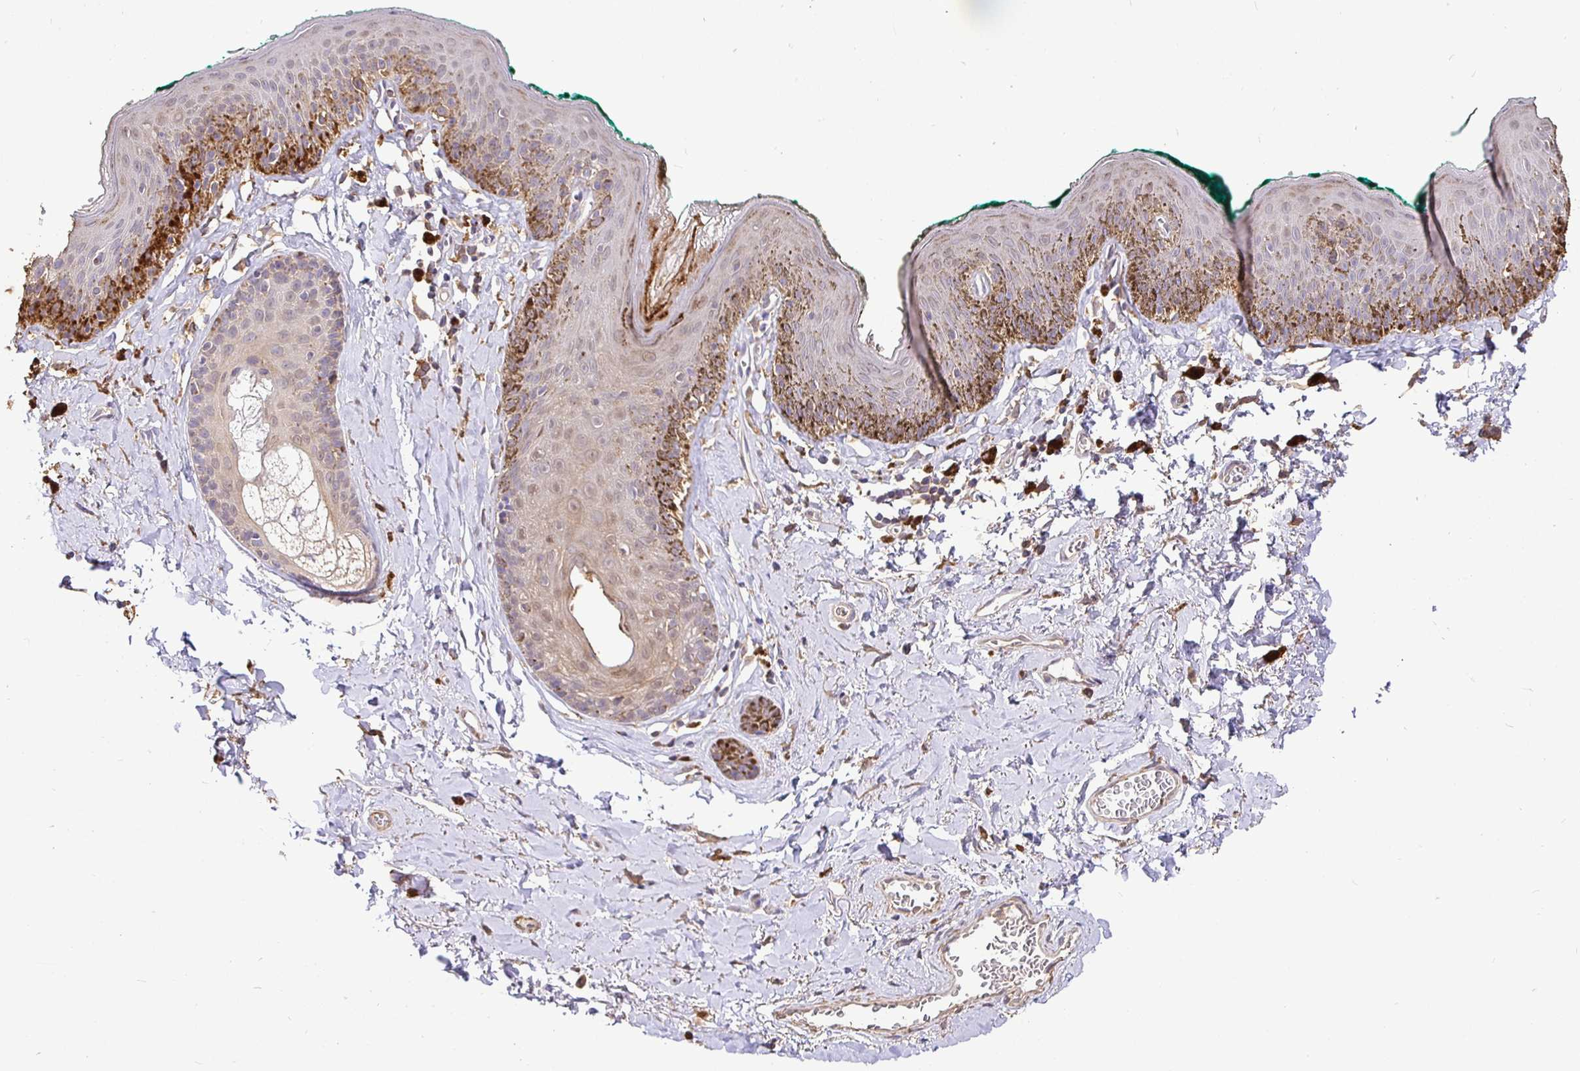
{"staining": {"intensity": "moderate", "quantity": "<25%", "location": "cytoplasmic/membranous"}, "tissue": "skin", "cell_type": "Epidermal cells", "image_type": "normal", "snomed": [{"axis": "morphology", "description": "Normal tissue, NOS"}, {"axis": "topography", "description": "Vulva"}, {"axis": "topography", "description": "Peripheral nerve tissue"}], "caption": "A micrograph of skin stained for a protein shows moderate cytoplasmic/membranous brown staining in epidermal cells. The staining was performed using DAB, with brown indicating positive protein expression. Nuclei are stained blue with hematoxylin.", "gene": "MAPK8IP3", "patient": {"sex": "female", "age": 66}}